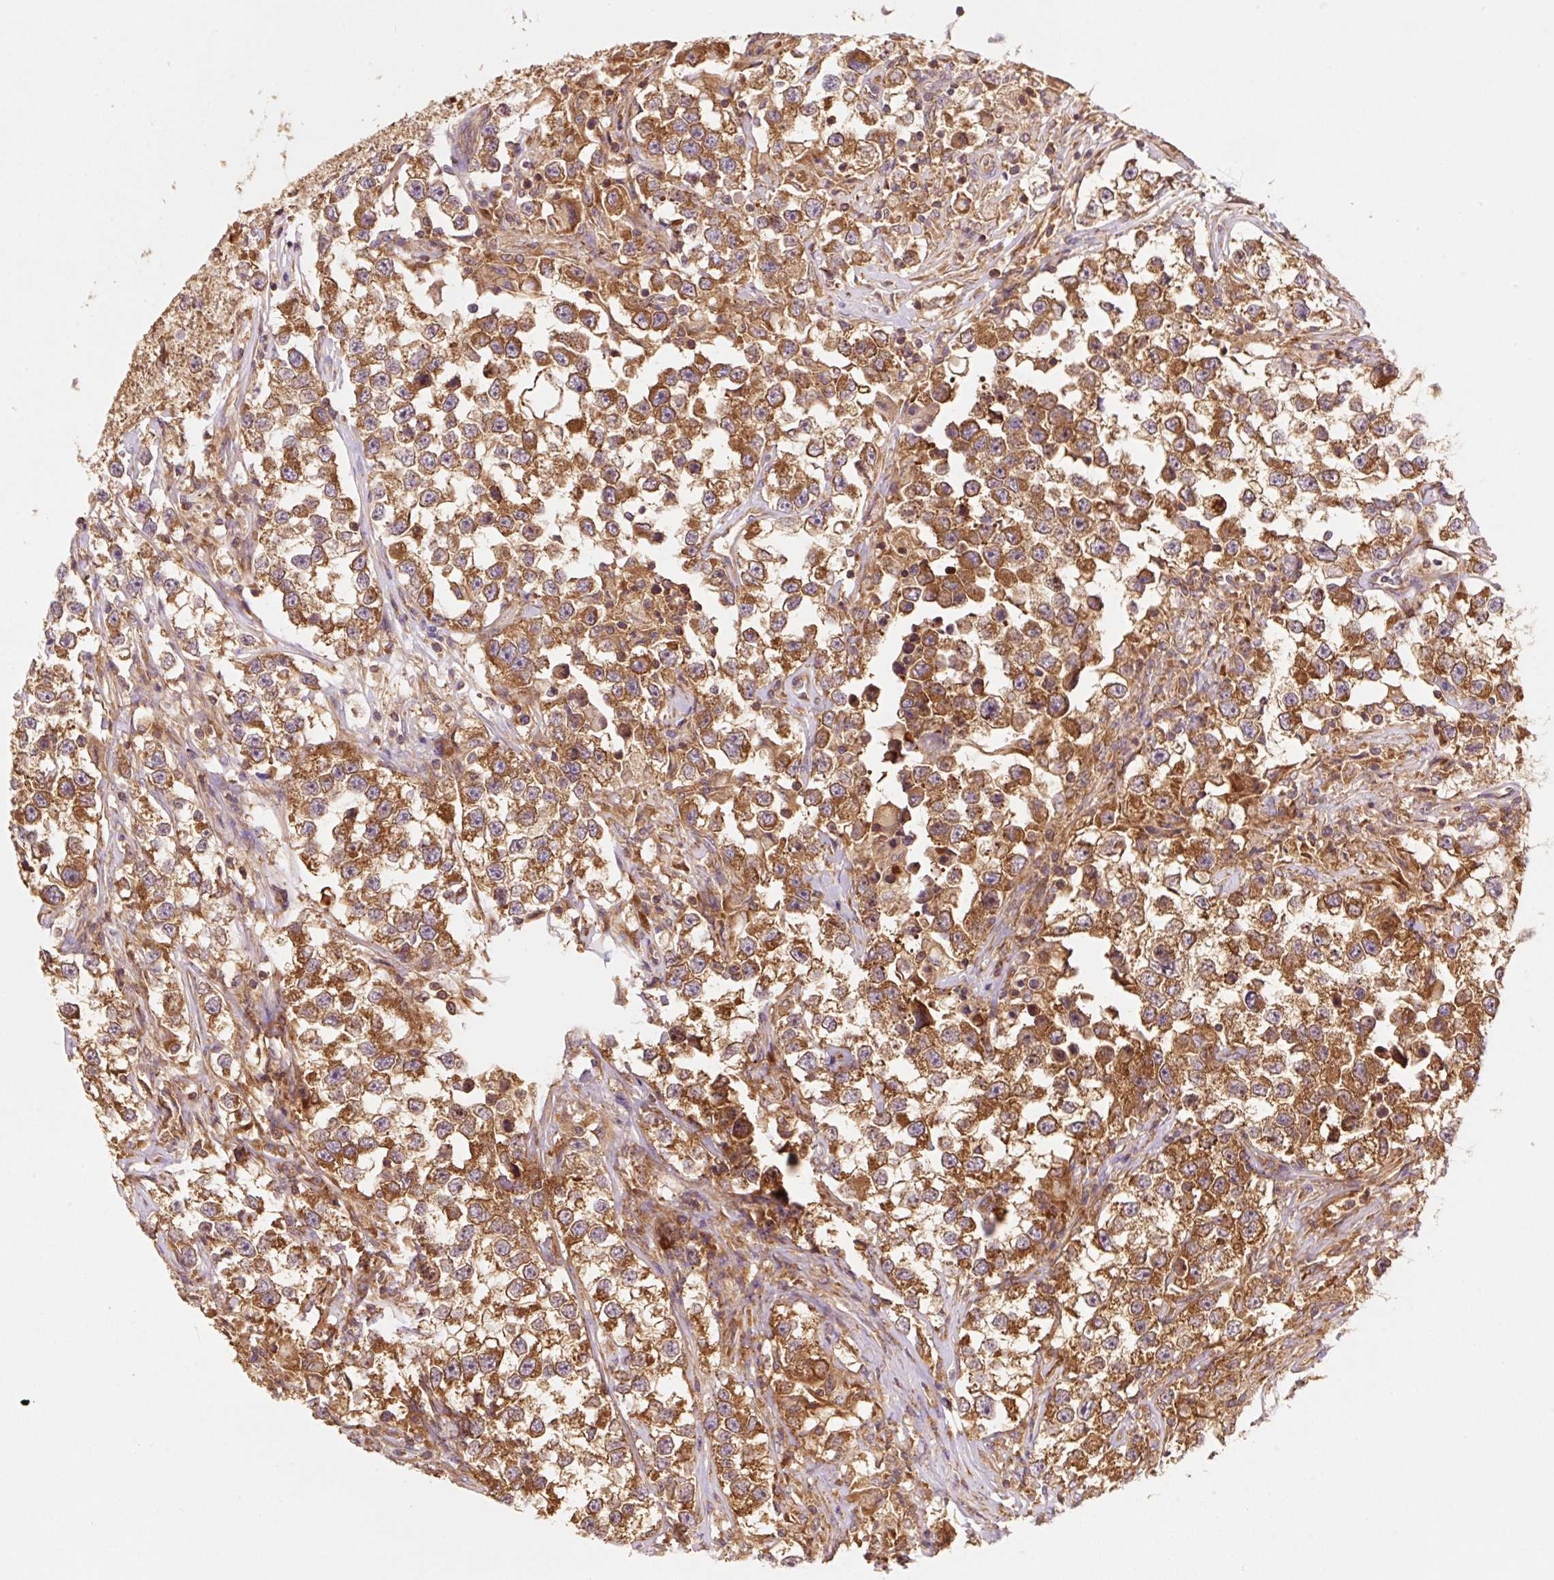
{"staining": {"intensity": "strong", "quantity": ">75%", "location": "cytoplasmic/membranous"}, "tissue": "testis cancer", "cell_type": "Tumor cells", "image_type": "cancer", "snomed": [{"axis": "morphology", "description": "Seminoma, NOS"}, {"axis": "topography", "description": "Testis"}], "caption": "Immunohistochemical staining of human seminoma (testis) displays high levels of strong cytoplasmic/membranous protein staining in approximately >75% of tumor cells. (DAB (3,3'-diaminobenzidine) = brown stain, brightfield microscopy at high magnification).", "gene": "EIF2S2", "patient": {"sex": "male", "age": 46}}